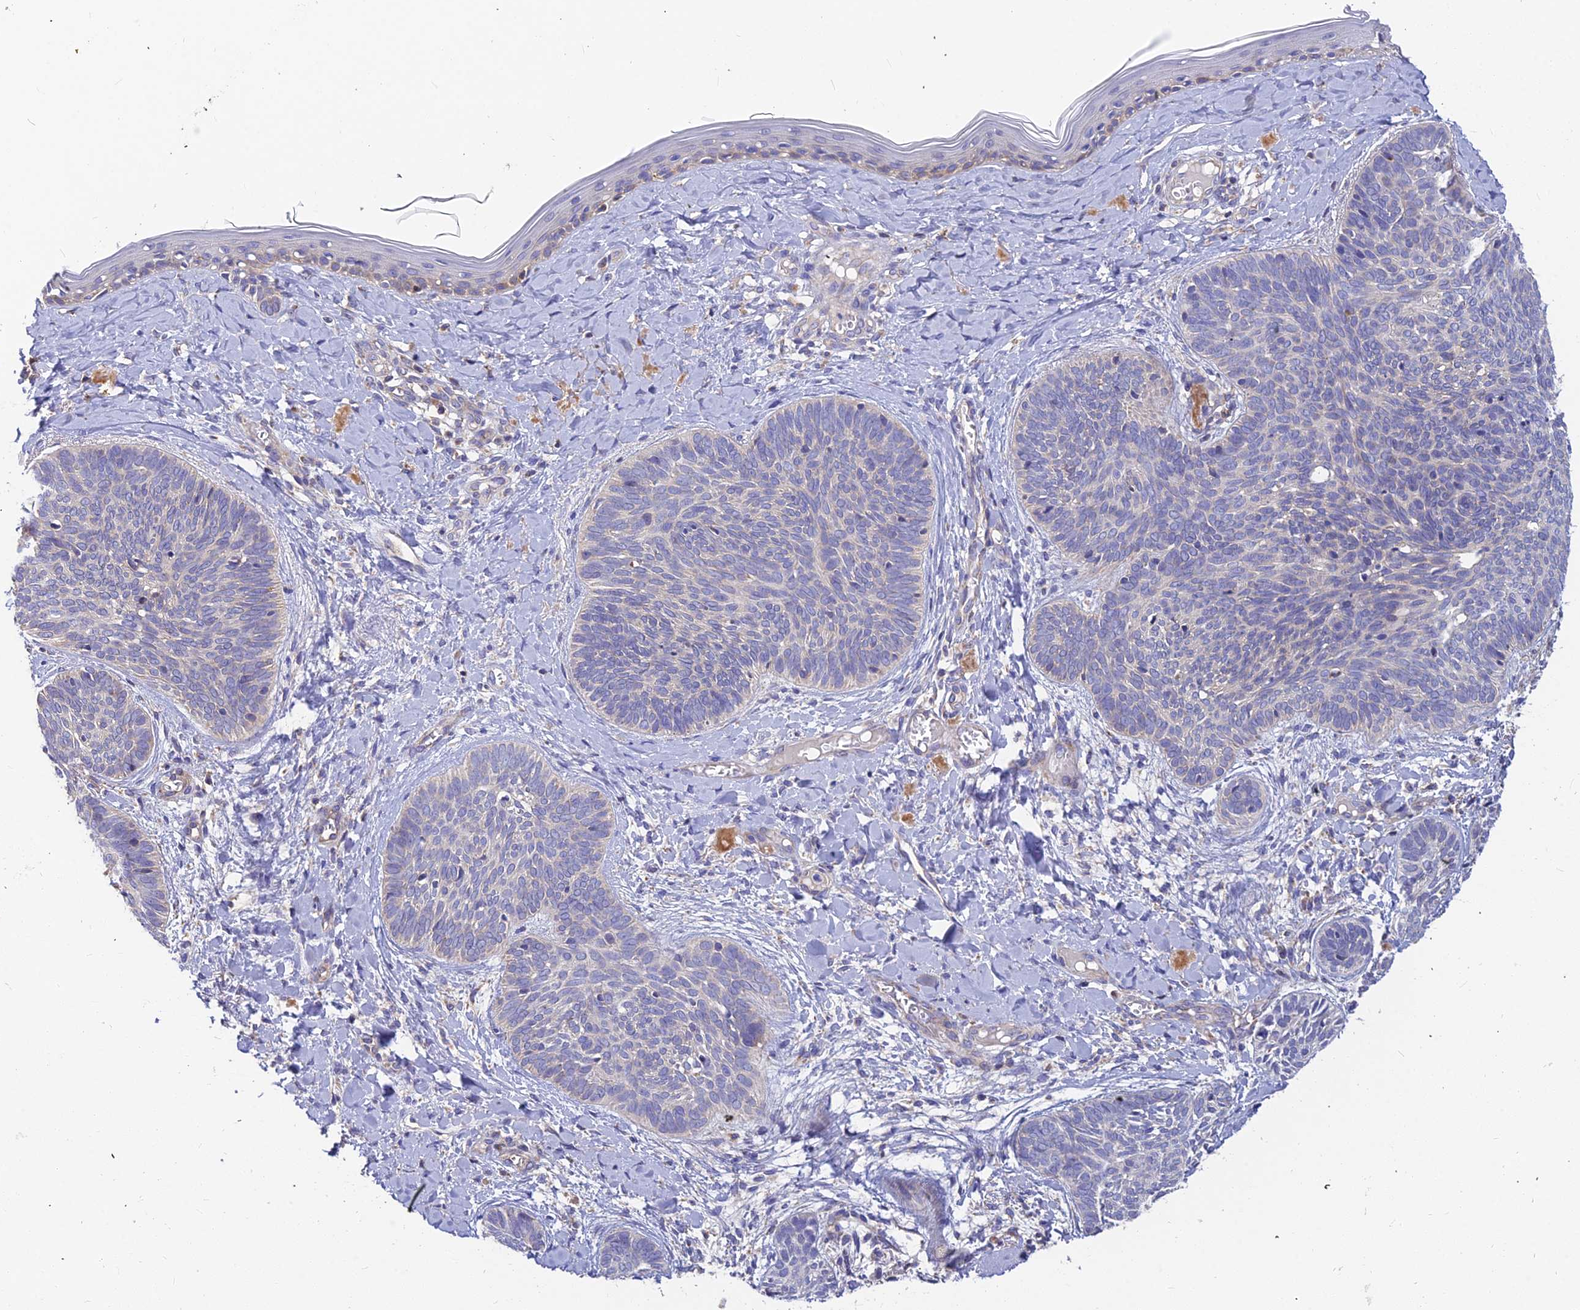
{"staining": {"intensity": "negative", "quantity": "none", "location": "none"}, "tissue": "skin cancer", "cell_type": "Tumor cells", "image_type": "cancer", "snomed": [{"axis": "morphology", "description": "Basal cell carcinoma"}, {"axis": "topography", "description": "Skin"}], "caption": "Skin cancer (basal cell carcinoma) stained for a protein using immunohistochemistry exhibits no staining tumor cells.", "gene": "ASPHD1", "patient": {"sex": "female", "age": 81}}